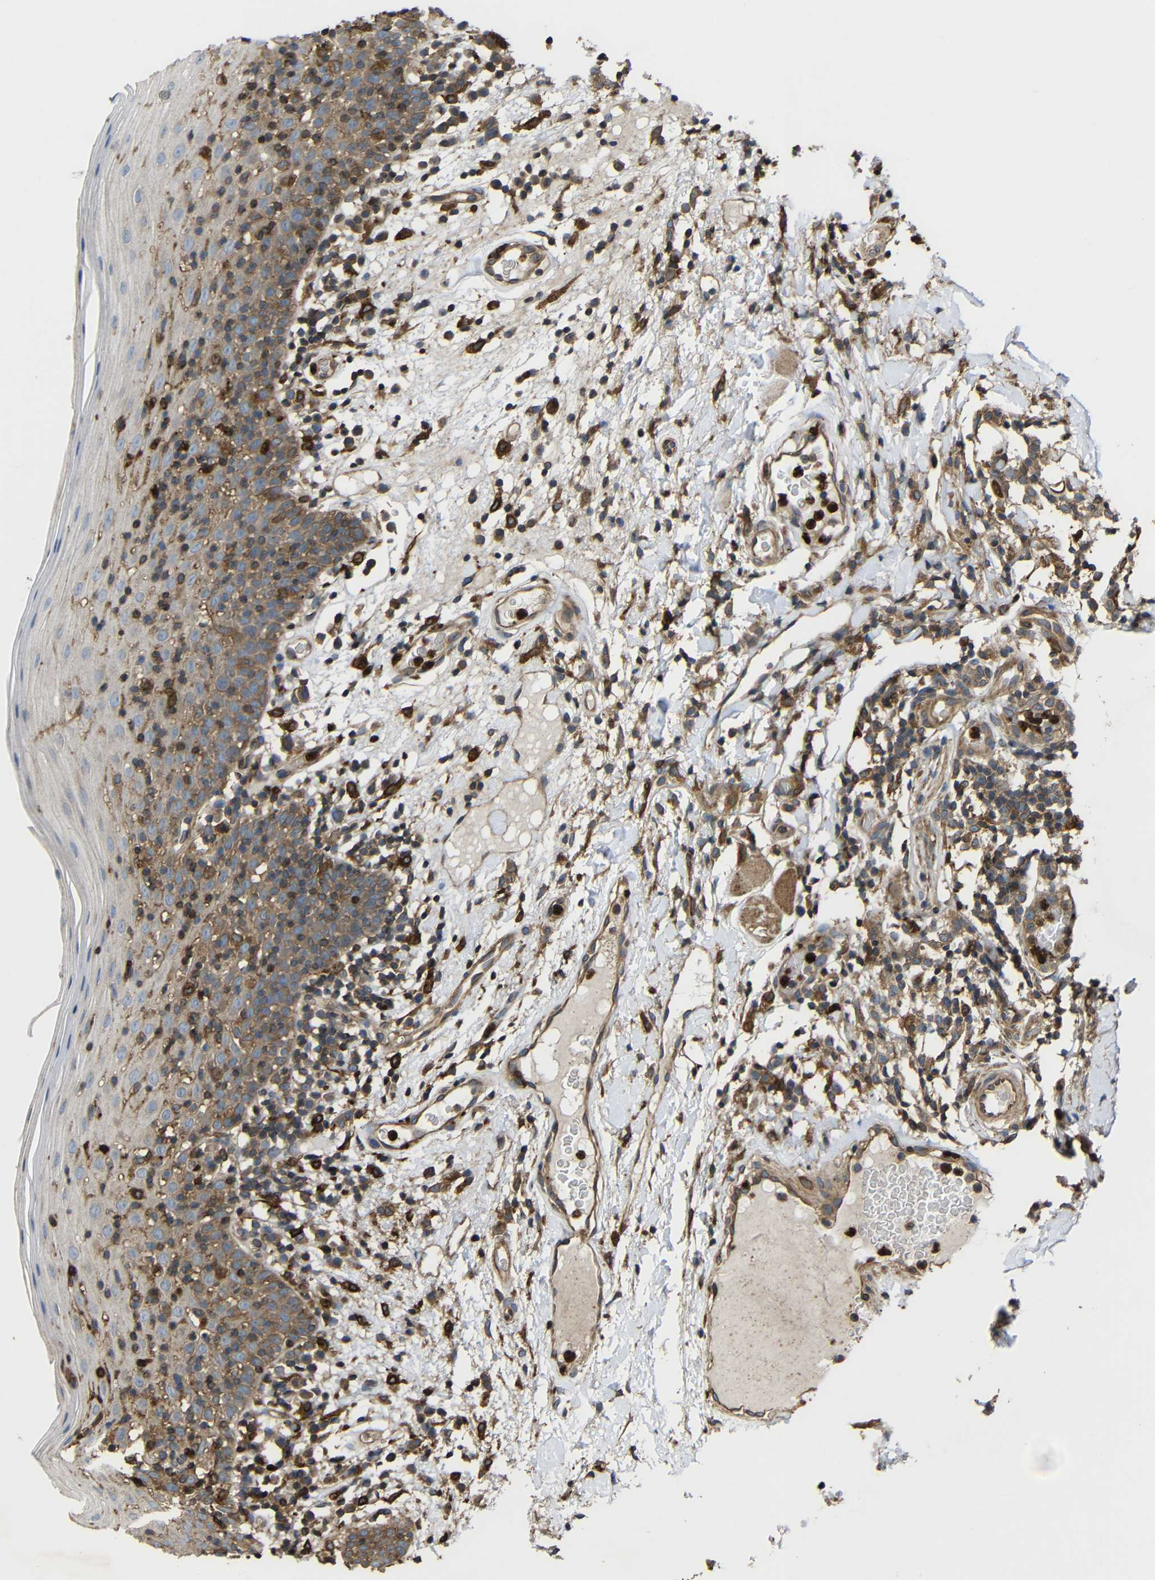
{"staining": {"intensity": "moderate", "quantity": "<25%", "location": "cytoplasmic/membranous"}, "tissue": "oral mucosa", "cell_type": "Squamous epithelial cells", "image_type": "normal", "snomed": [{"axis": "morphology", "description": "Normal tissue, NOS"}, {"axis": "morphology", "description": "Squamous cell carcinoma, NOS"}, {"axis": "topography", "description": "Skeletal muscle"}, {"axis": "topography", "description": "Oral tissue"}], "caption": "Immunohistochemical staining of normal human oral mucosa reveals low levels of moderate cytoplasmic/membranous expression in about <25% of squamous epithelial cells. (DAB = brown stain, brightfield microscopy at high magnification).", "gene": "TREM2", "patient": {"sex": "male", "age": 71}}